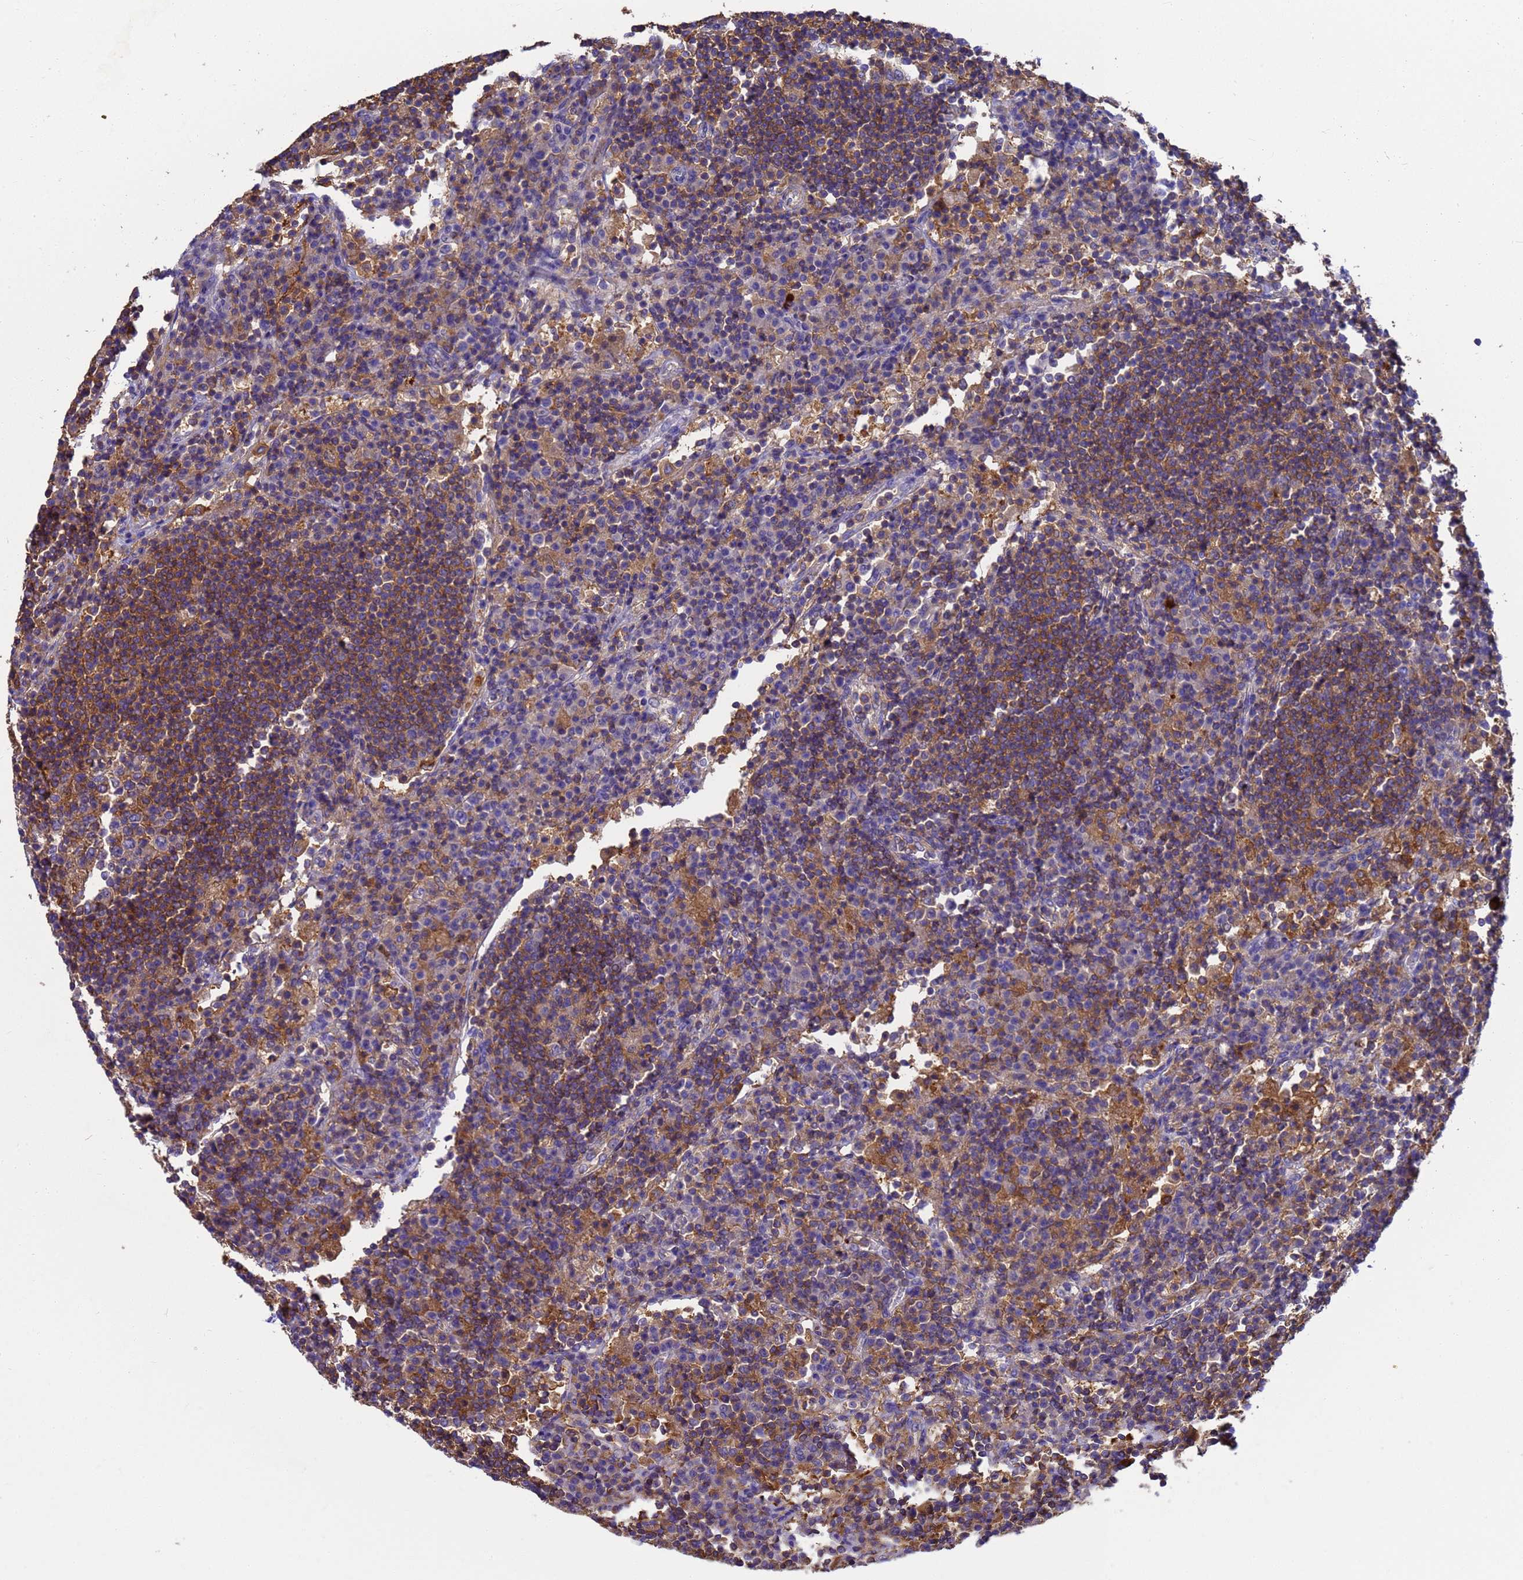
{"staining": {"intensity": "moderate", "quantity": ">75%", "location": "cytoplasmic/membranous"}, "tissue": "lymph node", "cell_type": "Germinal center cells", "image_type": "normal", "snomed": [{"axis": "morphology", "description": "Normal tissue, NOS"}, {"axis": "topography", "description": "Lymph node"}], "caption": "Lymph node stained with immunohistochemistry (IHC) reveals moderate cytoplasmic/membranous expression in approximately >75% of germinal center cells. The staining was performed using DAB (3,3'-diaminobenzidine) to visualize the protein expression in brown, while the nuclei were stained in blue with hematoxylin (Magnification: 20x).", "gene": "ZNF235", "patient": {"sex": "female", "age": 53}}